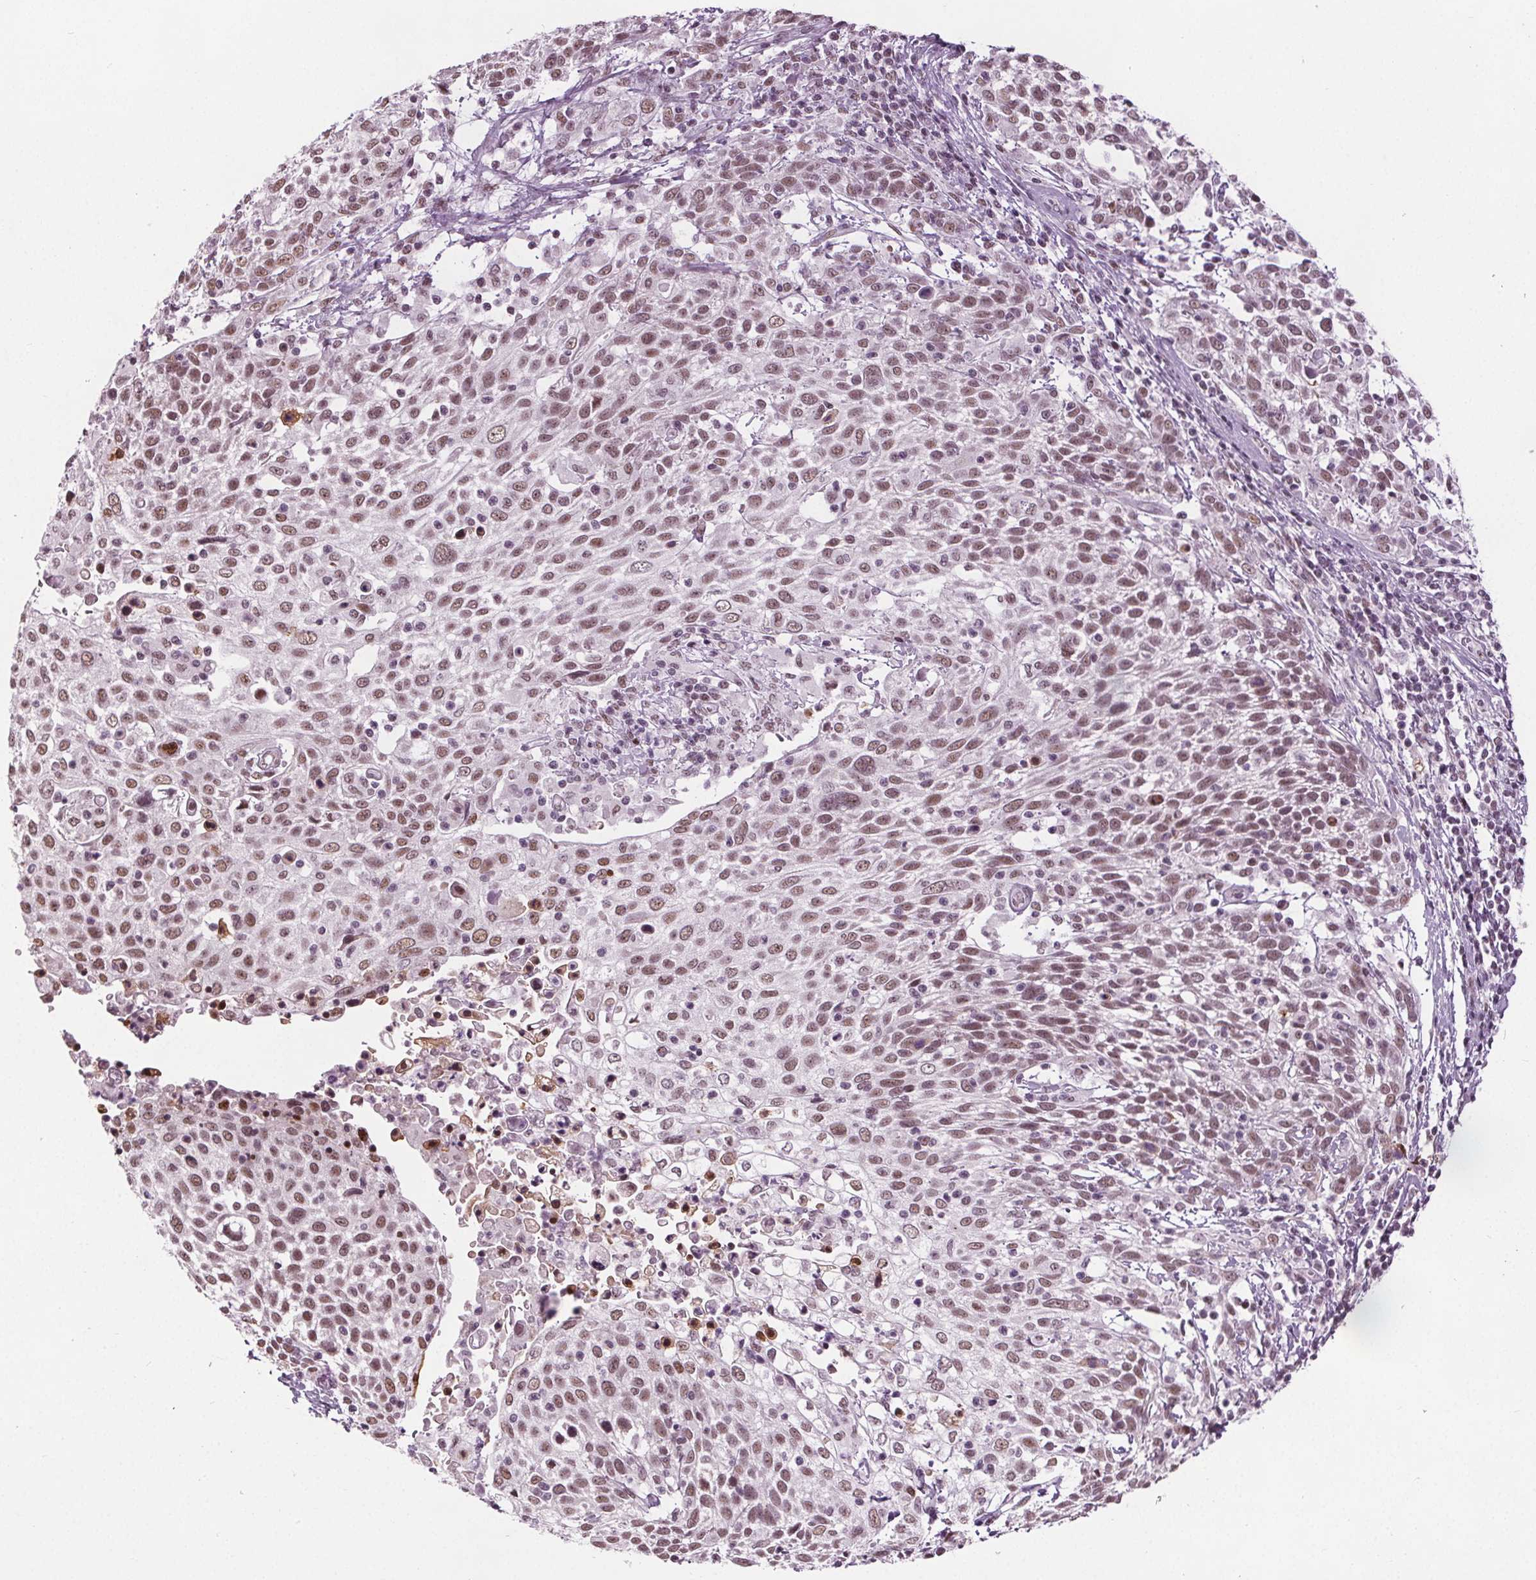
{"staining": {"intensity": "moderate", "quantity": ">75%", "location": "nuclear"}, "tissue": "cervical cancer", "cell_type": "Tumor cells", "image_type": "cancer", "snomed": [{"axis": "morphology", "description": "Squamous cell carcinoma, NOS"}, {"axis": "topography", "description": "Cervix"}], "caption": "Protein analysis of squamous cell carcinoma (cervical) tissue reveals moderate nuclear positivity in about >75% of tumor cells. The staining was performed using DAB to visualize the protein expression in brown, while the nuclei were stained in blue with hematoxylin (Magnification: 20x).", "gene": "IWS1", "patient": {"sex": "female", "age": 61}}